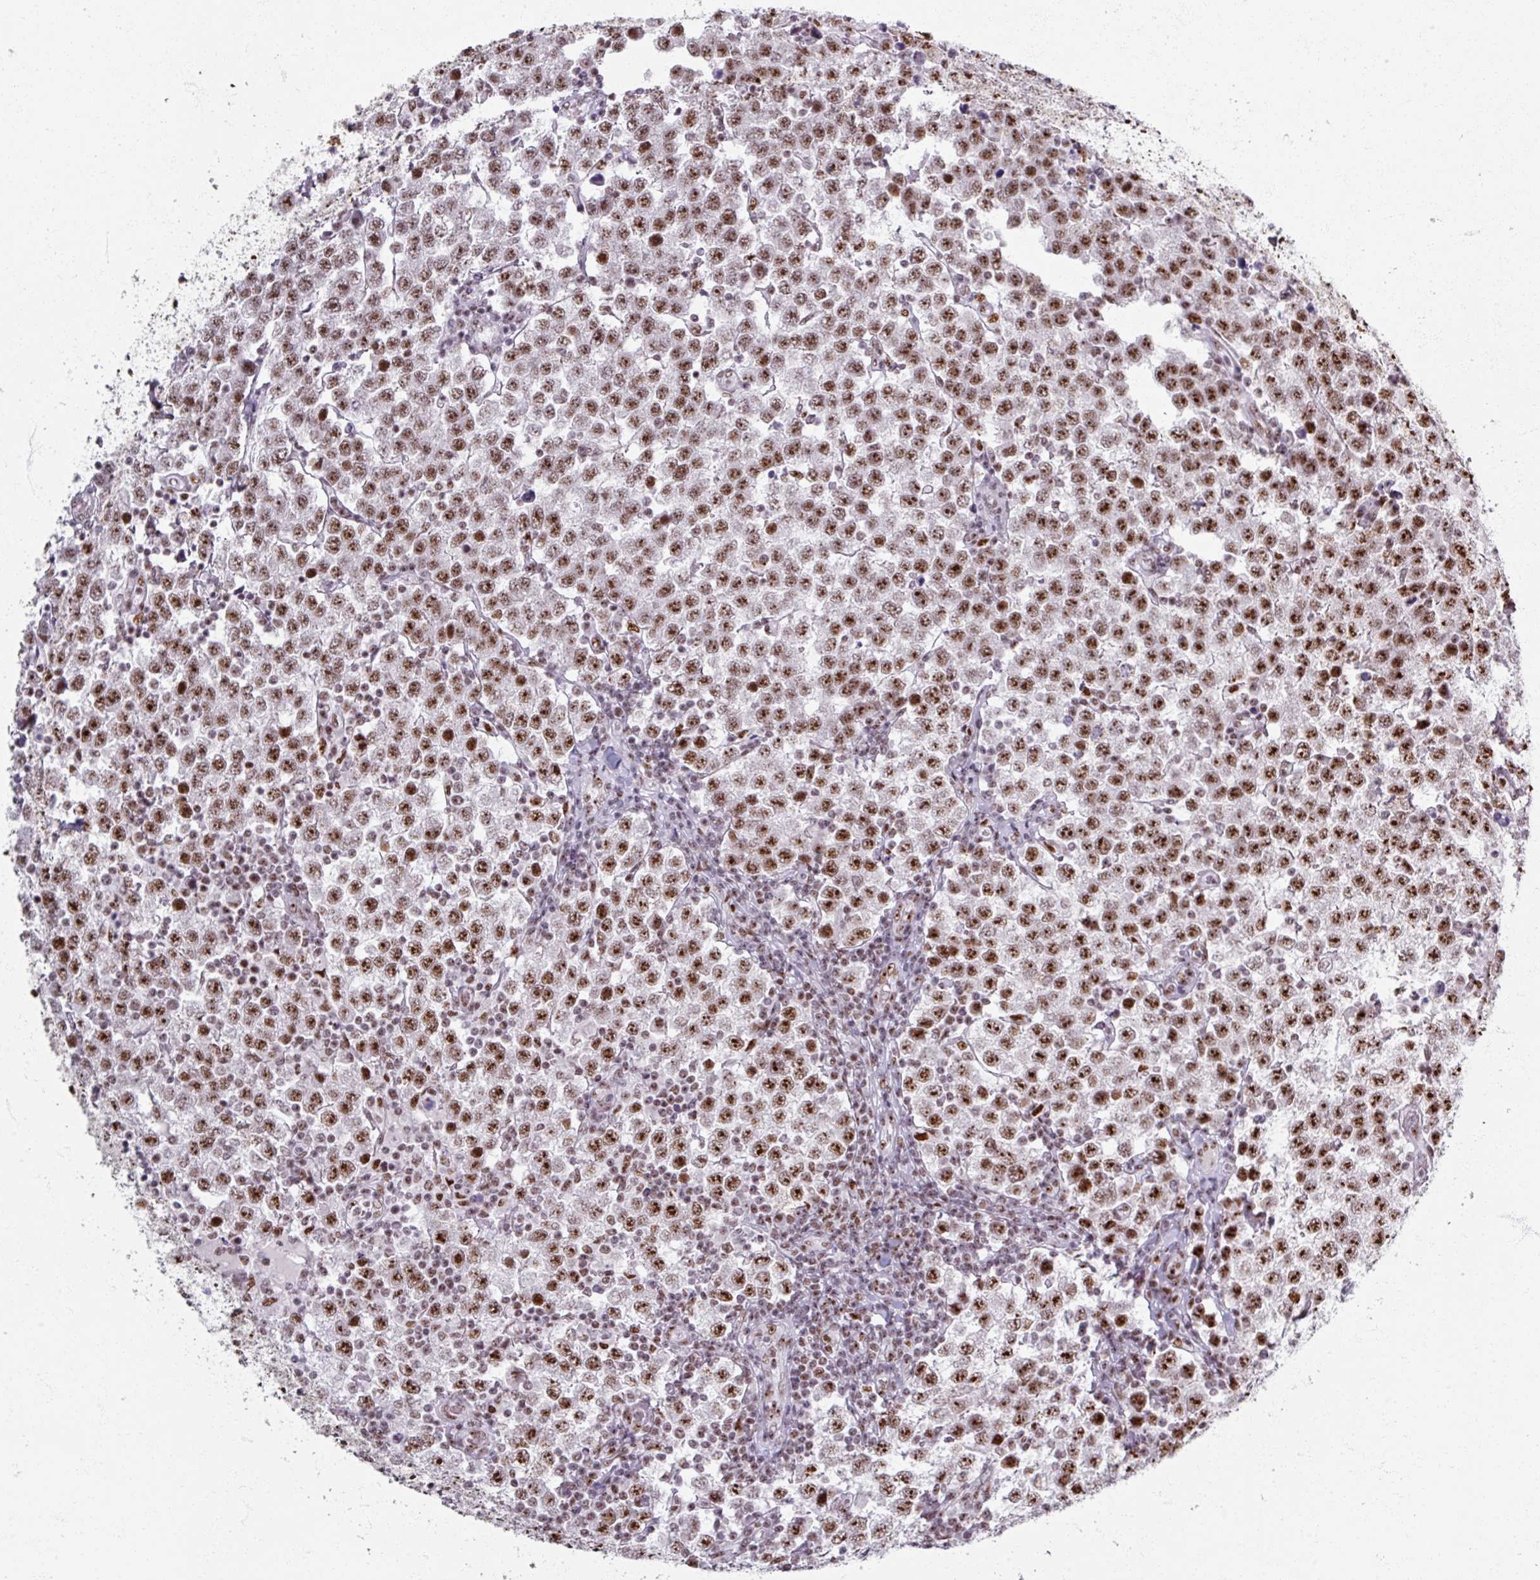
{"staining": {"intensity": "moderate", "quantity": ">75%", "location": "nuclear"}, "tissue": "testis cancer", "cell_type": "Tumor cells", "image_type": "cancer", "snomed": [{"axis": "morphology", "description": "Seminoma, NOS"}, {"axis": "topography", "description": "Testis"}], "caption": "Immunohistochemistry of seminoma (testis) demonstrates medium levels of moderate nuclear positivity in approximately >75% of tumor cells. (Brightfield microscopy of DAB IHC at high magnification).", "gene": "ADAR", "patient": {"sex": "male", "age": 34}}